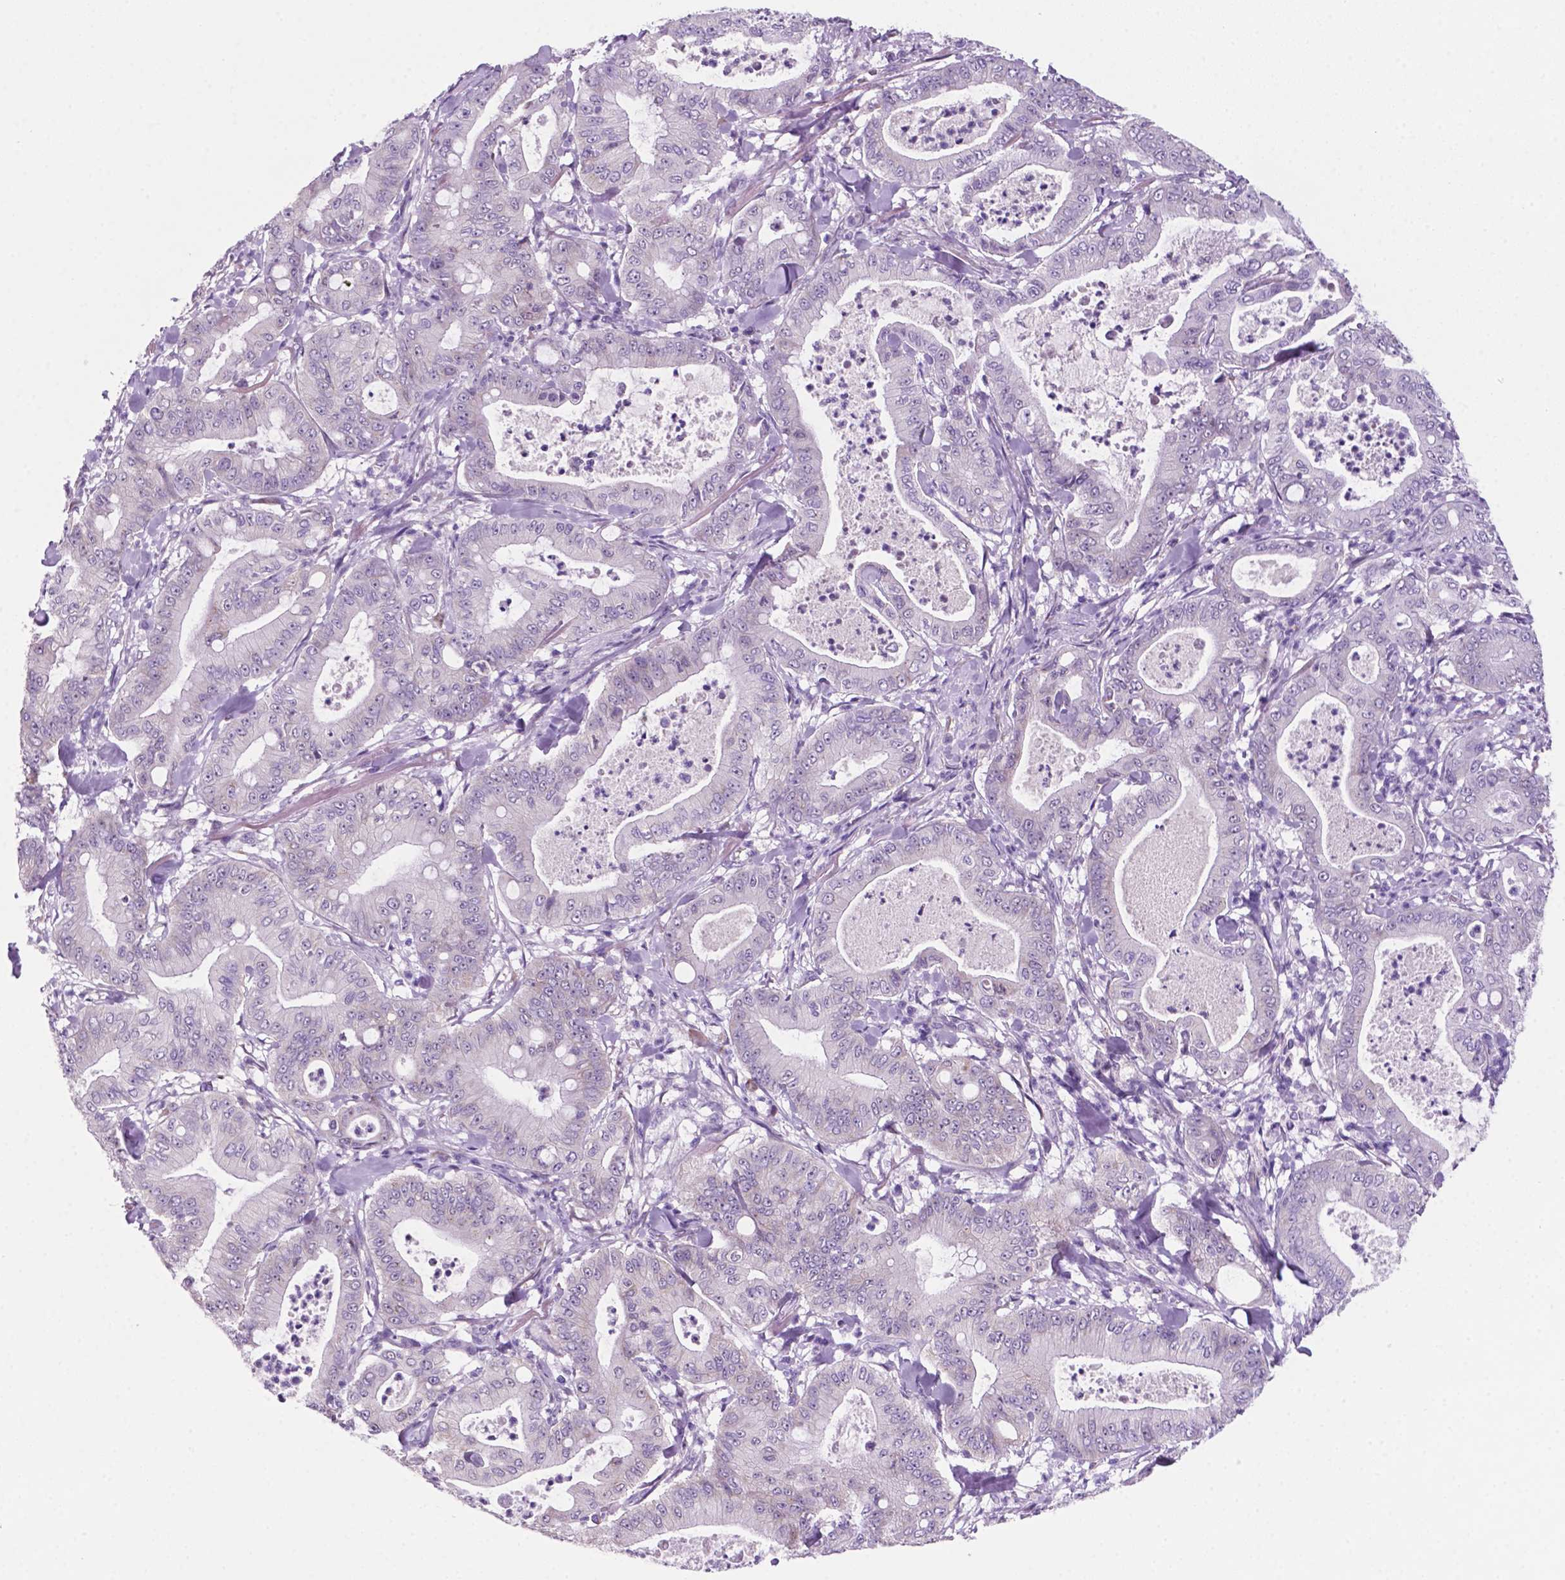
{"staining": {"intensity": "negative", "quantity": "none", "location": "none"}, "tissue": "pancreatic cancer", "cell_type": "Tumor cells", "image_type": "cancer", "snomed": [{"axis": "morphology", "description": "Adenocarcinoma, NOS"}, {"axis": "topography", "description": "Pancreas"}], "caption": "This is a histopathology image of IHC staining of adenocarcinoma (pancreatic), which shows no positivity in tumor cells.", "gene": "C18orf21", "patient": {"sex": "male", "age": 71}}